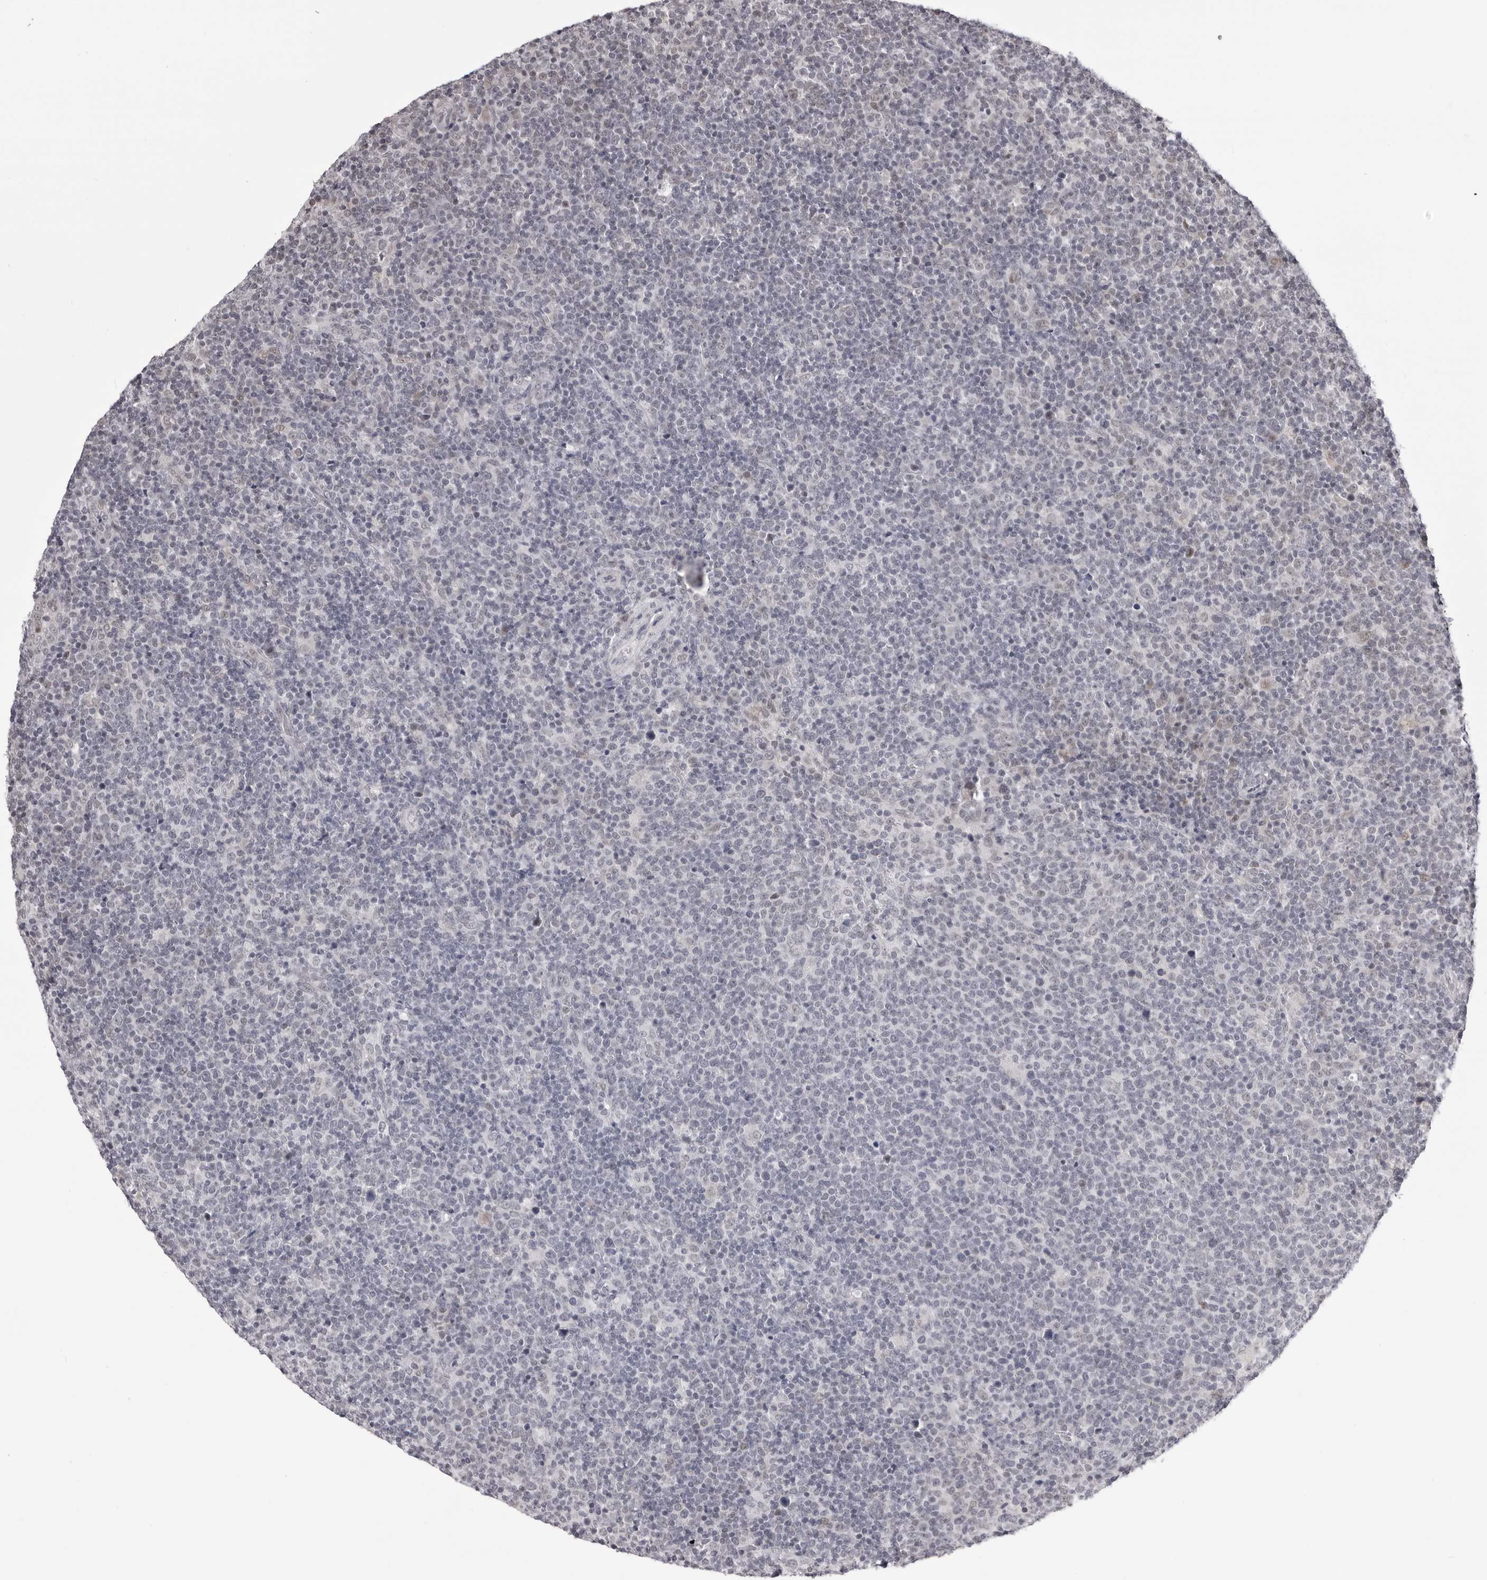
{"staining": {"intensity": "negative", "quantity": "none", "location": "none"}, "tissue": "lymphoma", "cell_type": "Tumor cells", "image_type": "cancer", "snomed": [{"axis": "morphology", "description": "Malignant lymphoma, non-Hodgkin's type, High grade"}, {"axis": "topography", "description": "Lymph node"}], "caption": "Immunohistochemistry image of human malignant lymphoma, non-Hodgkin's type (high-grade) stained for a protein (brown), which reveals no expression in tumor cells. Brightfield microscopy of immunohistochemistry (IHC) stained with DAB (brown) and hematoxylin (blue), captured at high magnification.", "gene": "PHF3", "patient": {"sex": "male", "age": 61}}